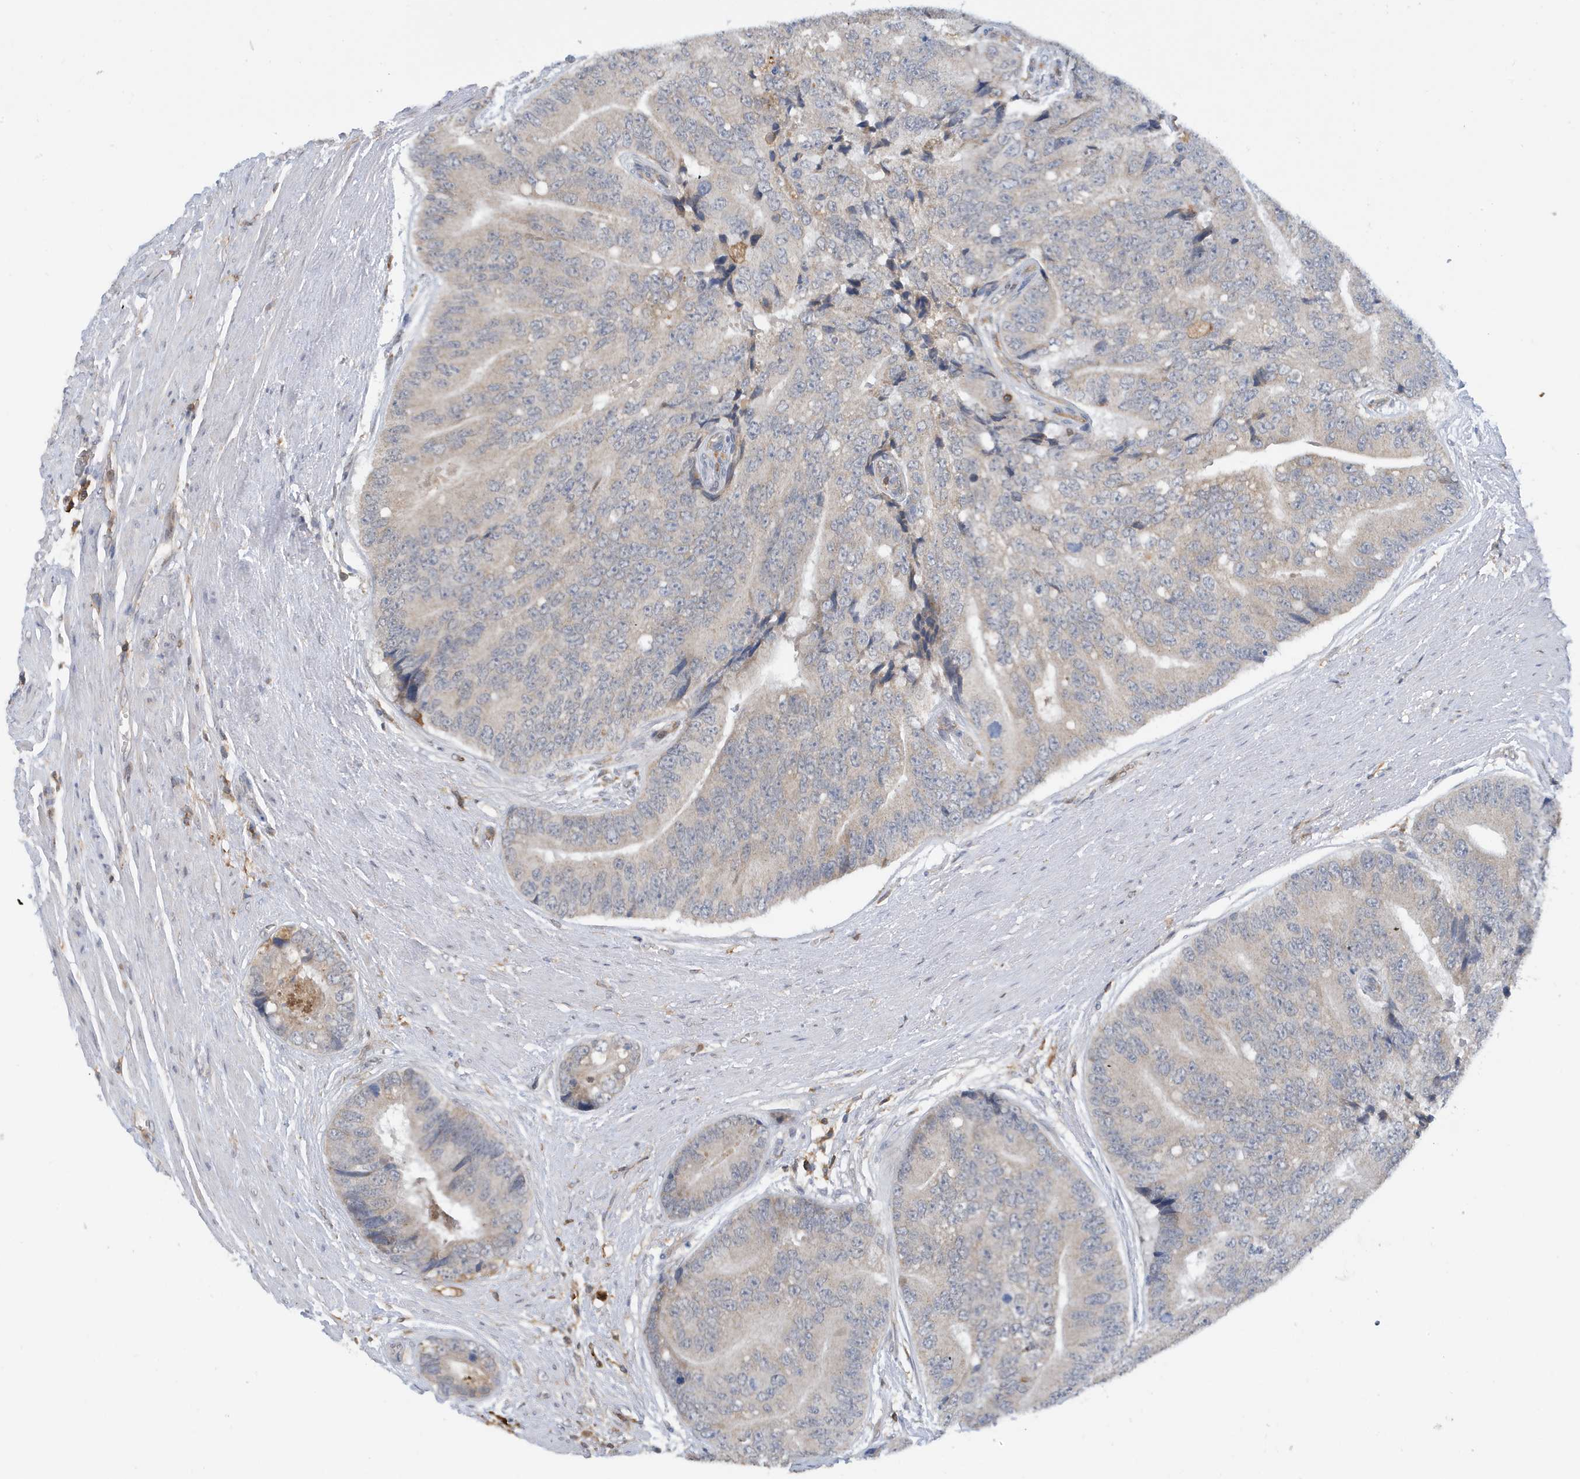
{"staining": {"intensity": "weak", "quantity": "25%-75%", "location": "cytoplasmic/membranous"}, "tissue": "prostate cancer", "cell_type": "Tumor cells", "image_type": "cancer", "snomed": [{"axis": "morphology", "description": "Adenocarcinoma, High grade"}, {"axis": "topography", "description": "Prostate"}], "caption": "Brown immunohistochemical staining in prostate cancer (high-grade adenocarcinoma) displays weak cytoplasmic/membranous expression in approximately 25%-75% of tumor cells.", "gene": "NSUN3", "patient": {"sex": "male", "age": 70}}